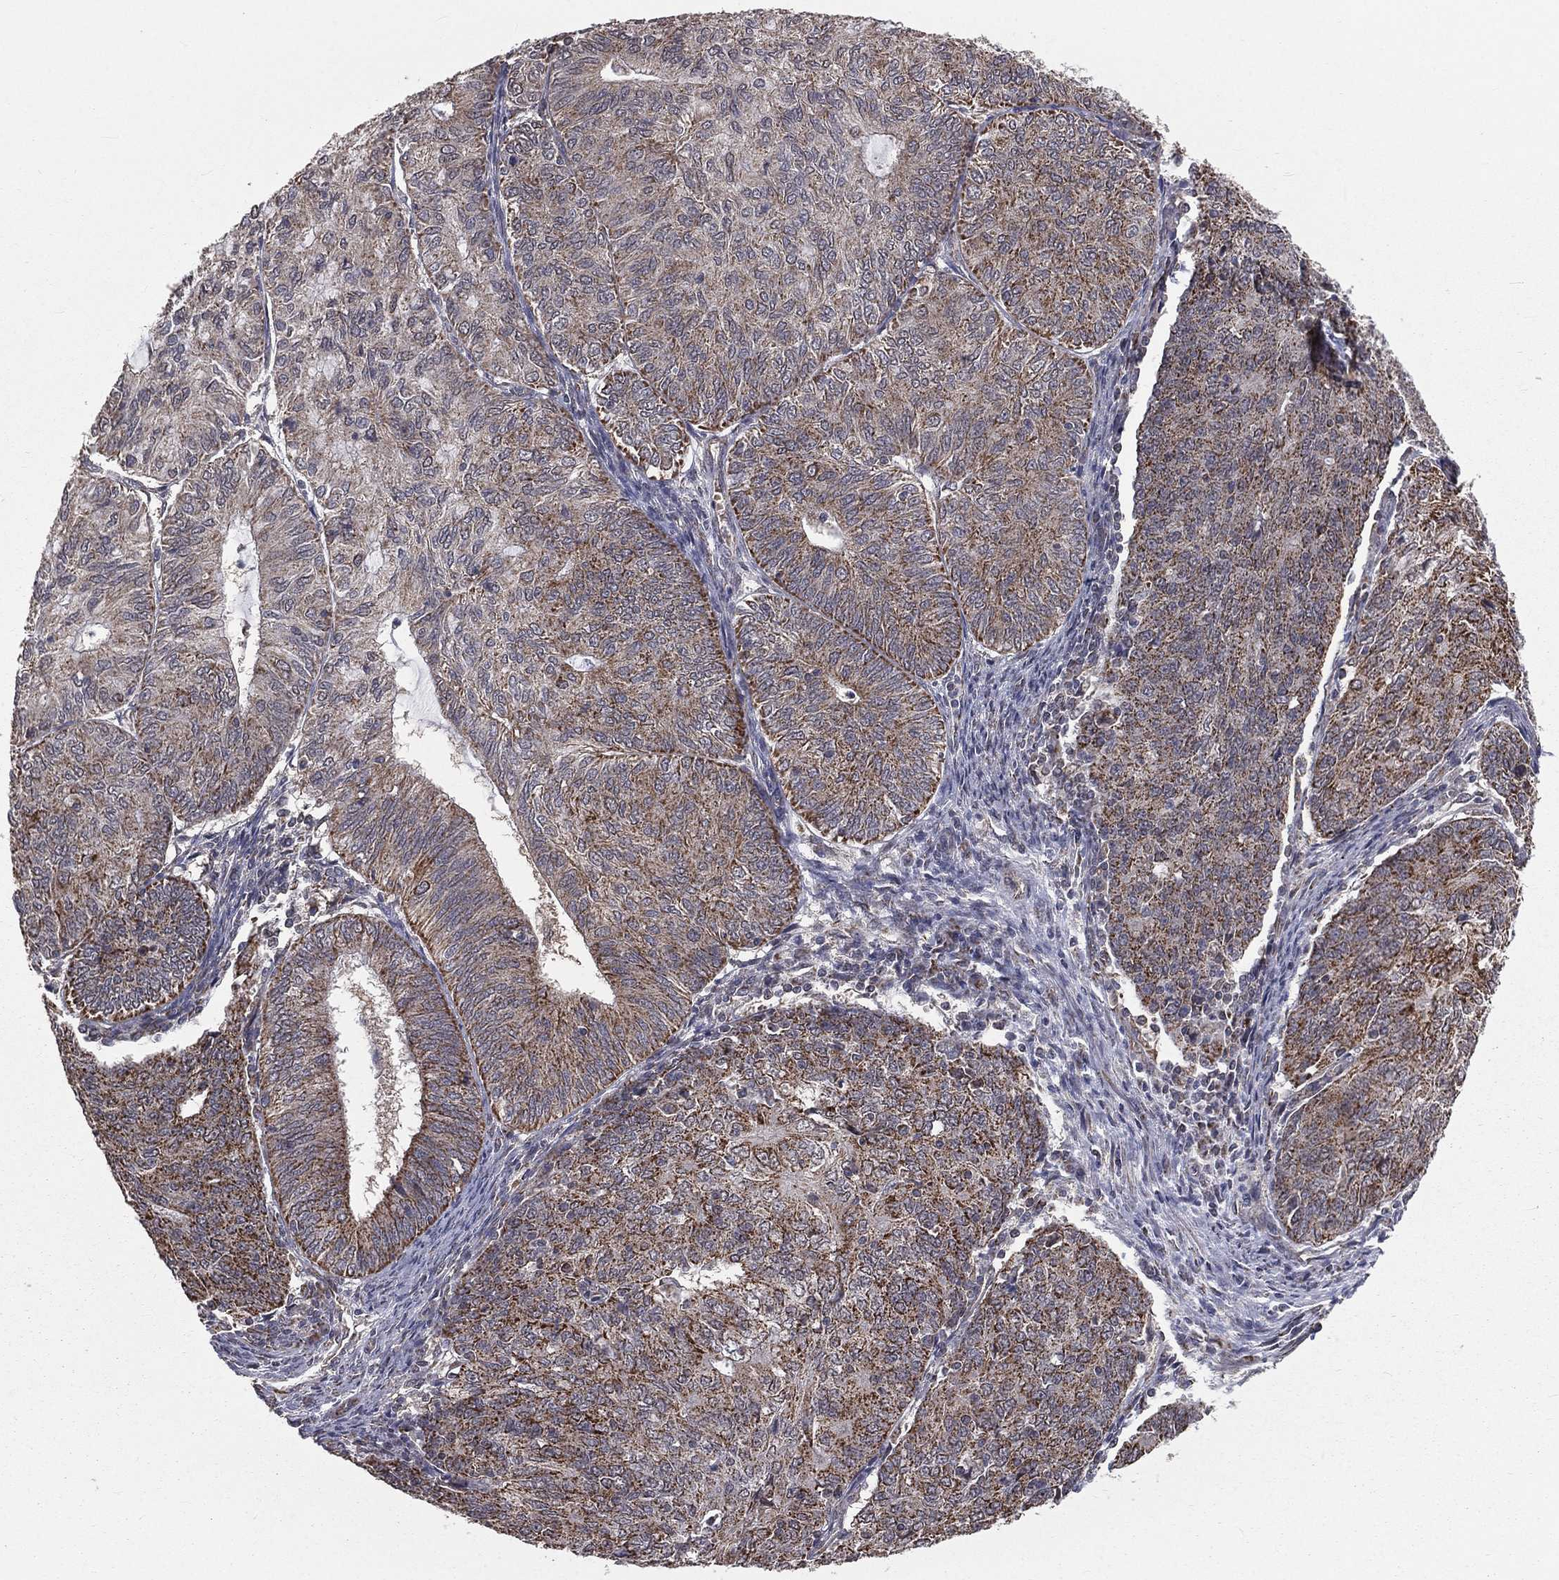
{"staining": {"intensity": "moderate", "quantity": "<25%", "location": "cytoplasmic/membranous"}, "tissue": "endometrial cancer", "cell_type": "Tumor cells", "image_type": "cancer", "snomed": [{"axis": "morphology", "description": "Adenocarcinoma, NOS"}, {"axis": "topography", "description": "Endometrium"}], "caption": "Immunohistochemistry (IHC) staining of endometrial cancer (adenocarcinoma), which demonstrates low levels of moderate cytoplasmic/membranous expression in approximately <25% of tumor cells indicating moderate cytoplasmic/membranous protein staining. The staining was performed using DAB (brown) for protein detection and nuclei were counterstained in hematoxylin (blue).", "gene": "MRPL46", "patient": {"sex": "female", "age": 82}}